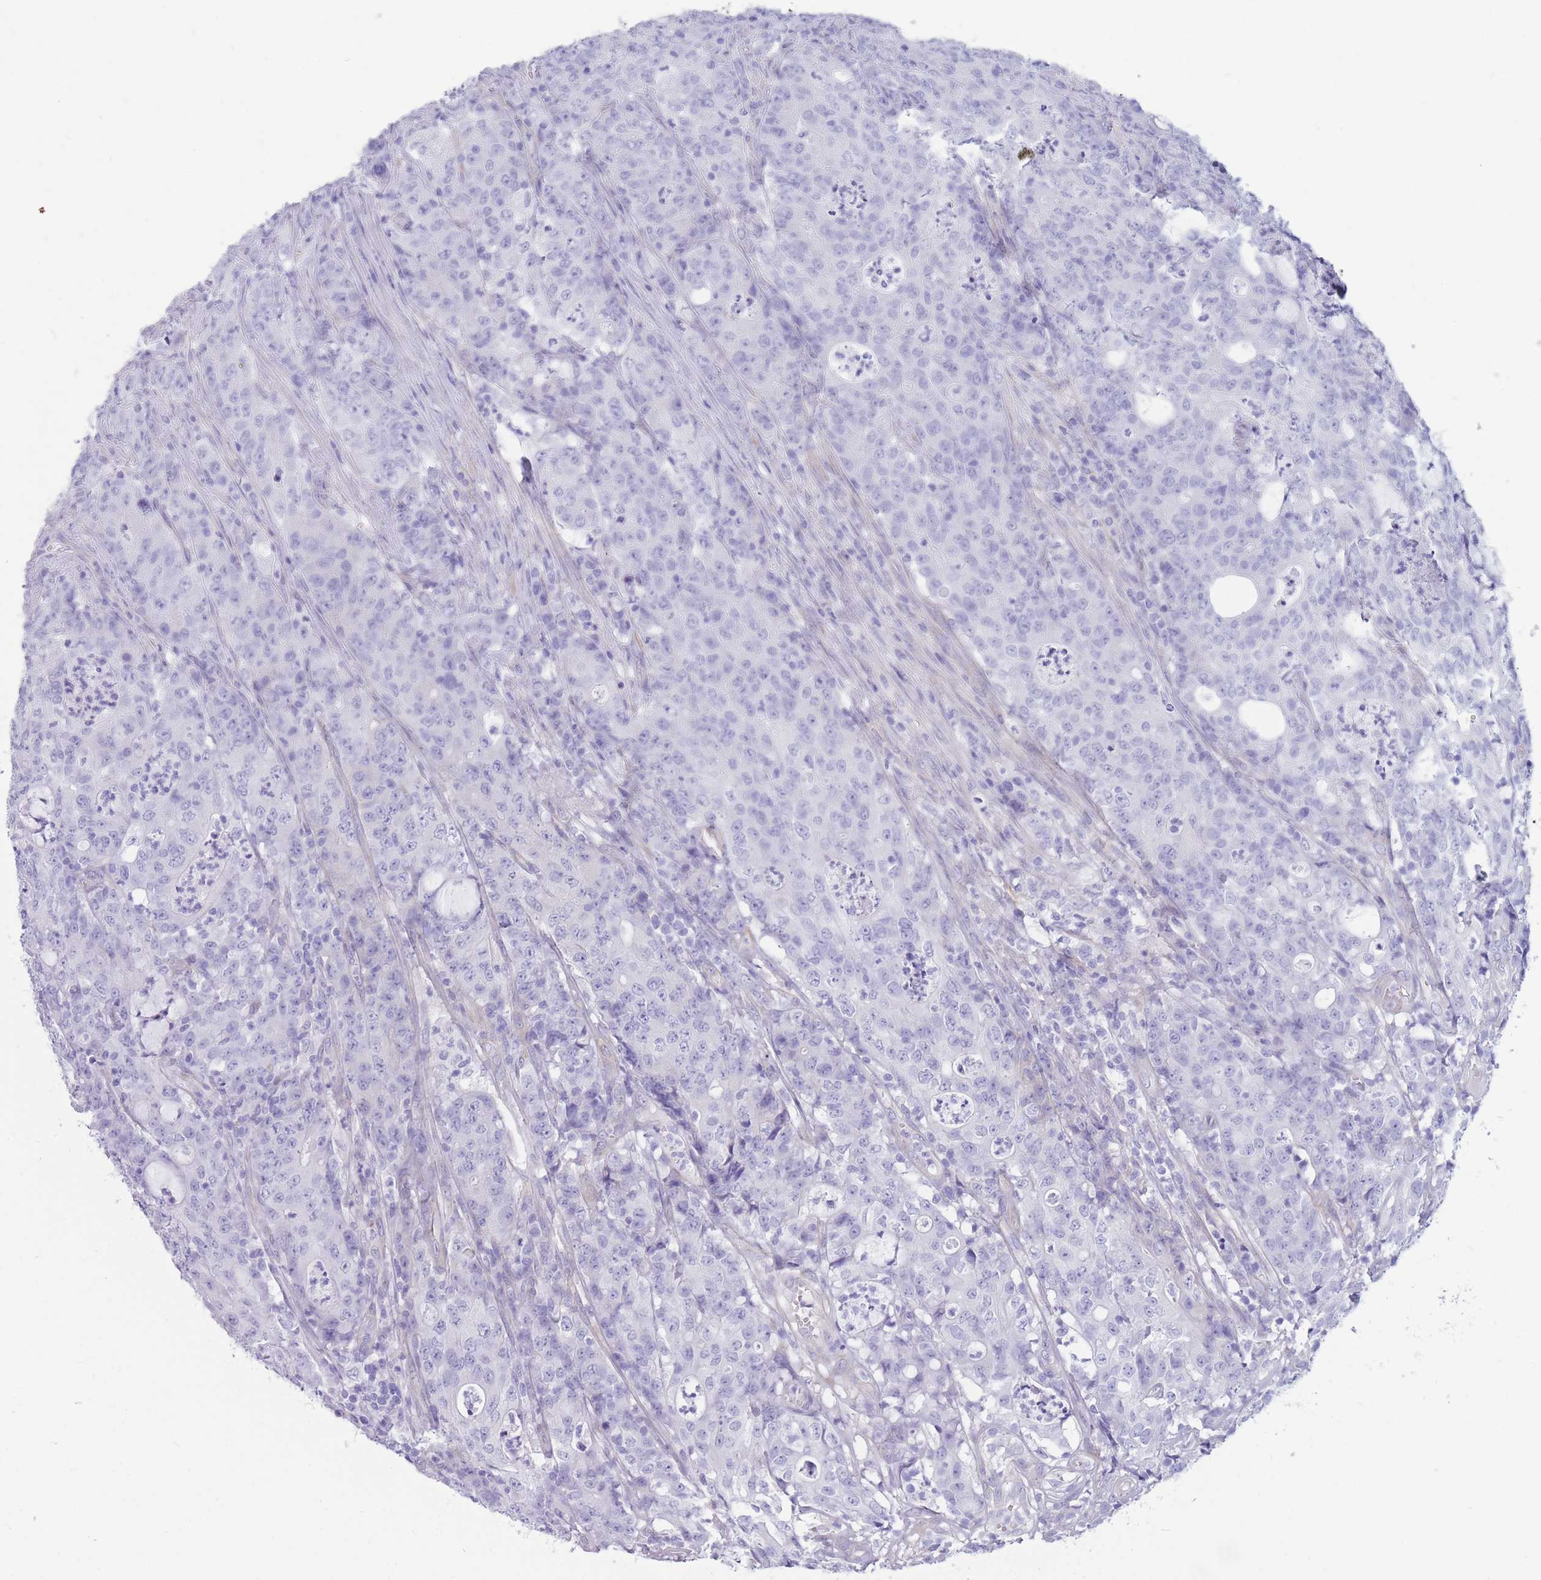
{"staining": {"intensity": "negative", "quantity": "none", "location": "none"}, "tissue": "colorectal cancer", "cell_type": "Tumor cells", "image_type": "cancer", "snomed": [{"axis": "morphology", "description": "Adenocarcinoma, NOS"}, {"axis": "topography", "description": "Colon"}], "caption": "There is no significant positivity in tumor cells of adenocarcinoma (colorectal). Nuclei are stained in blue.", "gene": "MTSS2", "patient": {"sex": "male", "age": 83}}